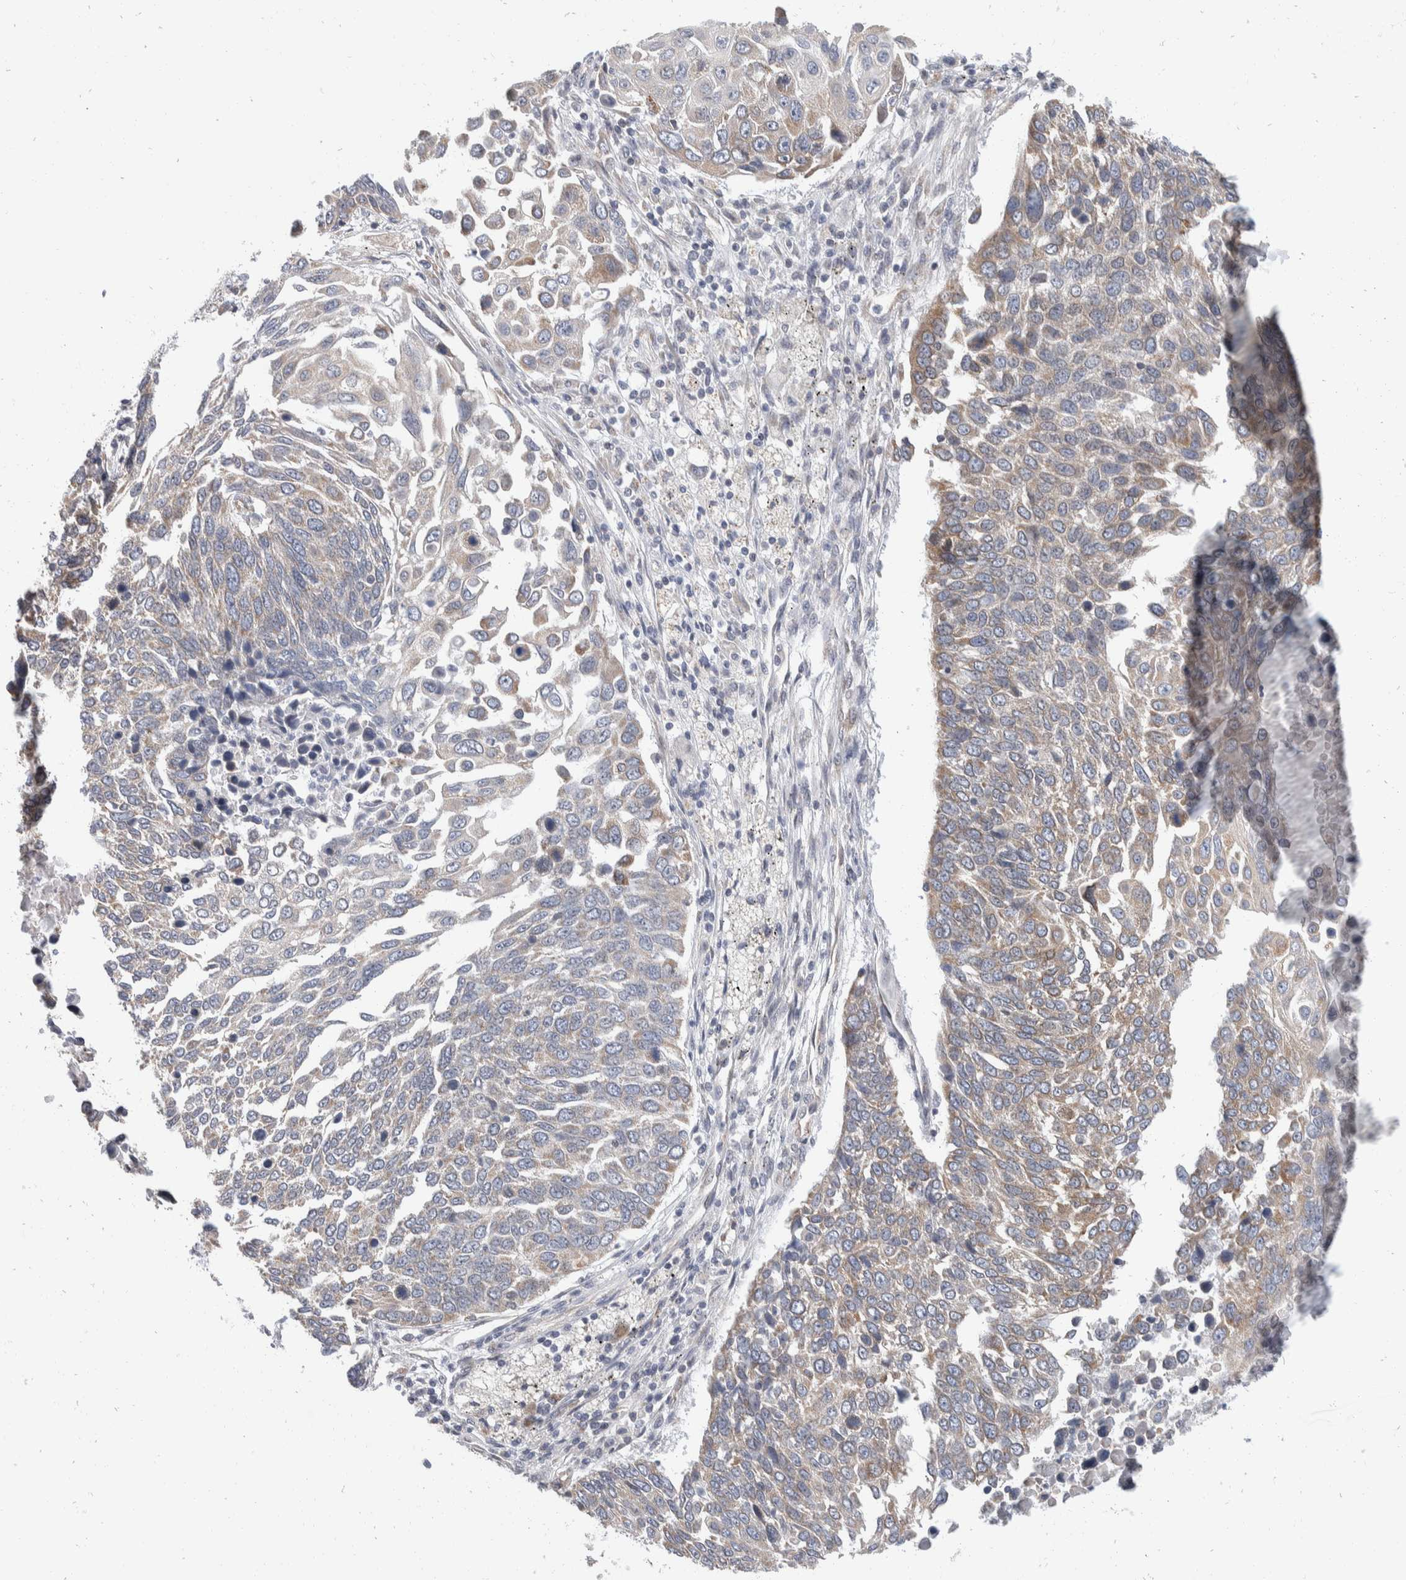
{"staining": {"intensity": "weak", "quantity": "25%-75%", "location": "cytoplasmic/membranous"}, "tissue": "lung cancer", "cell_type": "Tumor cells", "image_type": "cancer", "snomed": [{"axis": "morphology", "description": "Squamous cell carcinoma, NOS"}, {"axis": "topography", "description": "Lung"}], "caption": "Lung squamous cell carcinoma was stained to show a protein in brown. There is low levels of weak cytoplasmic/membranous staining in about 25%-75% of tumor cells. (brown staining indicates protein expression, while blue staining denotes nuclei).", "gene": "TMEM245", "patient": {"sex": "male", "age": 66}}